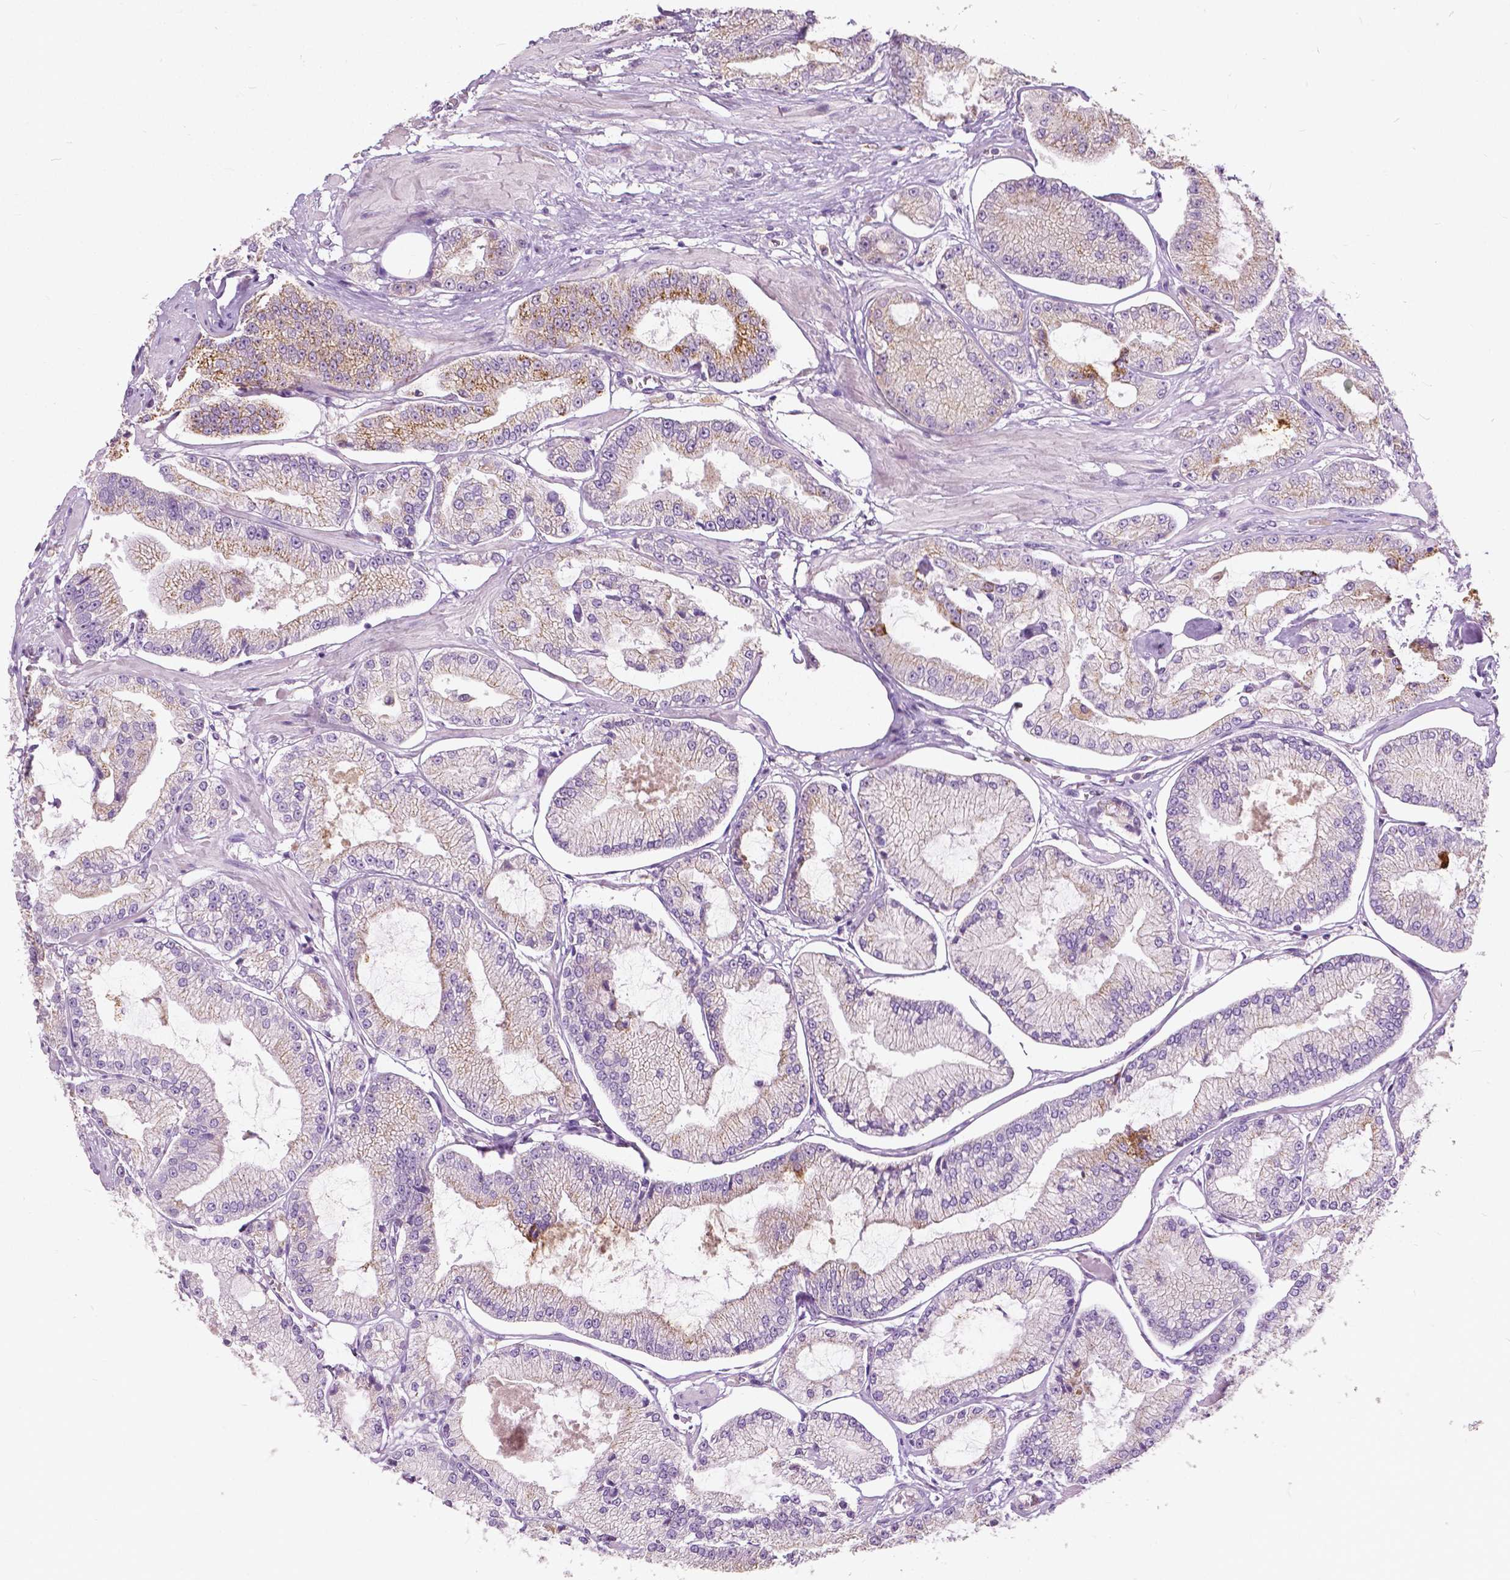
{"staining": {"intensity": "moderate", "quantity": "<25%", "location": "cytoplasmic/membranous"}, "tissue": "prostate cancer", "cell_type": "Tumor cells", "image_type": "cancer", "snomed": [{"axis": "morphology", "description": "Adenocarcinoma, Low grade"}, {"axis": "topography", "description": "Prostate"}], "caption": "A high-resolution image shows immunohistochemistry staining of prostate cancer (adenocarcinoma (low-grade)), which shows moderate cytoplasmic/membranous positivity in about <25% of tumor cells. Immunohistochemistry stains the protein in brown and the nuclei are stained blue.", "gene": "DLX6", "patient": {"sex": "male", "age": 55}}